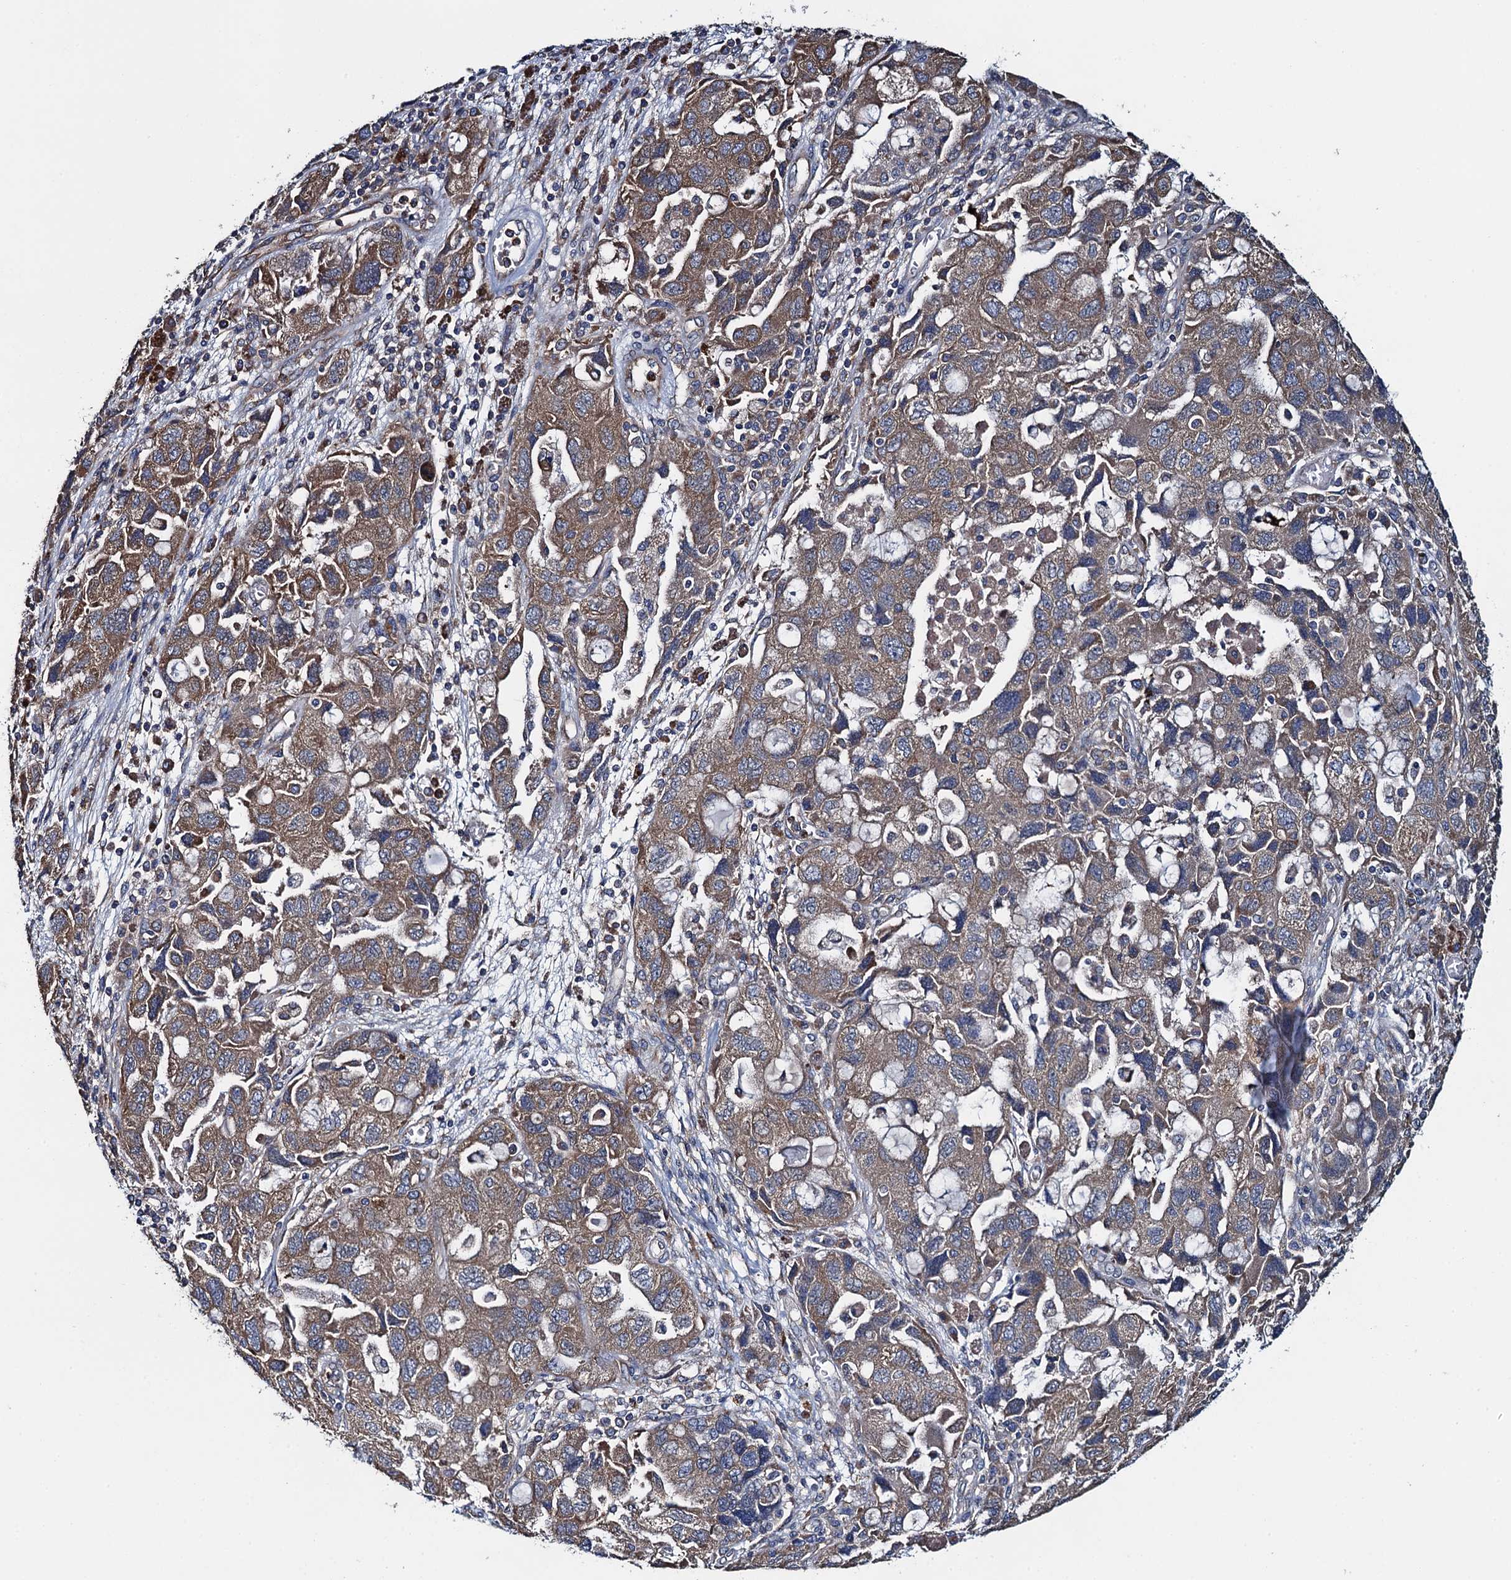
{"staining": {"intensity": "moderate", "quantity": ">75%", "location": "cytoplasmic/membranous"}, "tissue": "ovarian cancer", "cell_type": "Tumor cells", "image_type": "cancer", "snomed": [{"axis": "morphology", "description": "Carcinoma, NOS"}, {"axis": "morphology", "description": "Cystadenocarcinoma, serous, NOS"}, {"axis": "topography", "description": "Ovary"}], "caption": "Moderate cytoplasmic/membranous protein staining is identified in about >75% of tumor cells in ovarian cancer. Ihc stains the protein in brown and the nuclei are stained blue.", "gene": "ADCY9", "patient": {"sex": "female", "age": 69}}